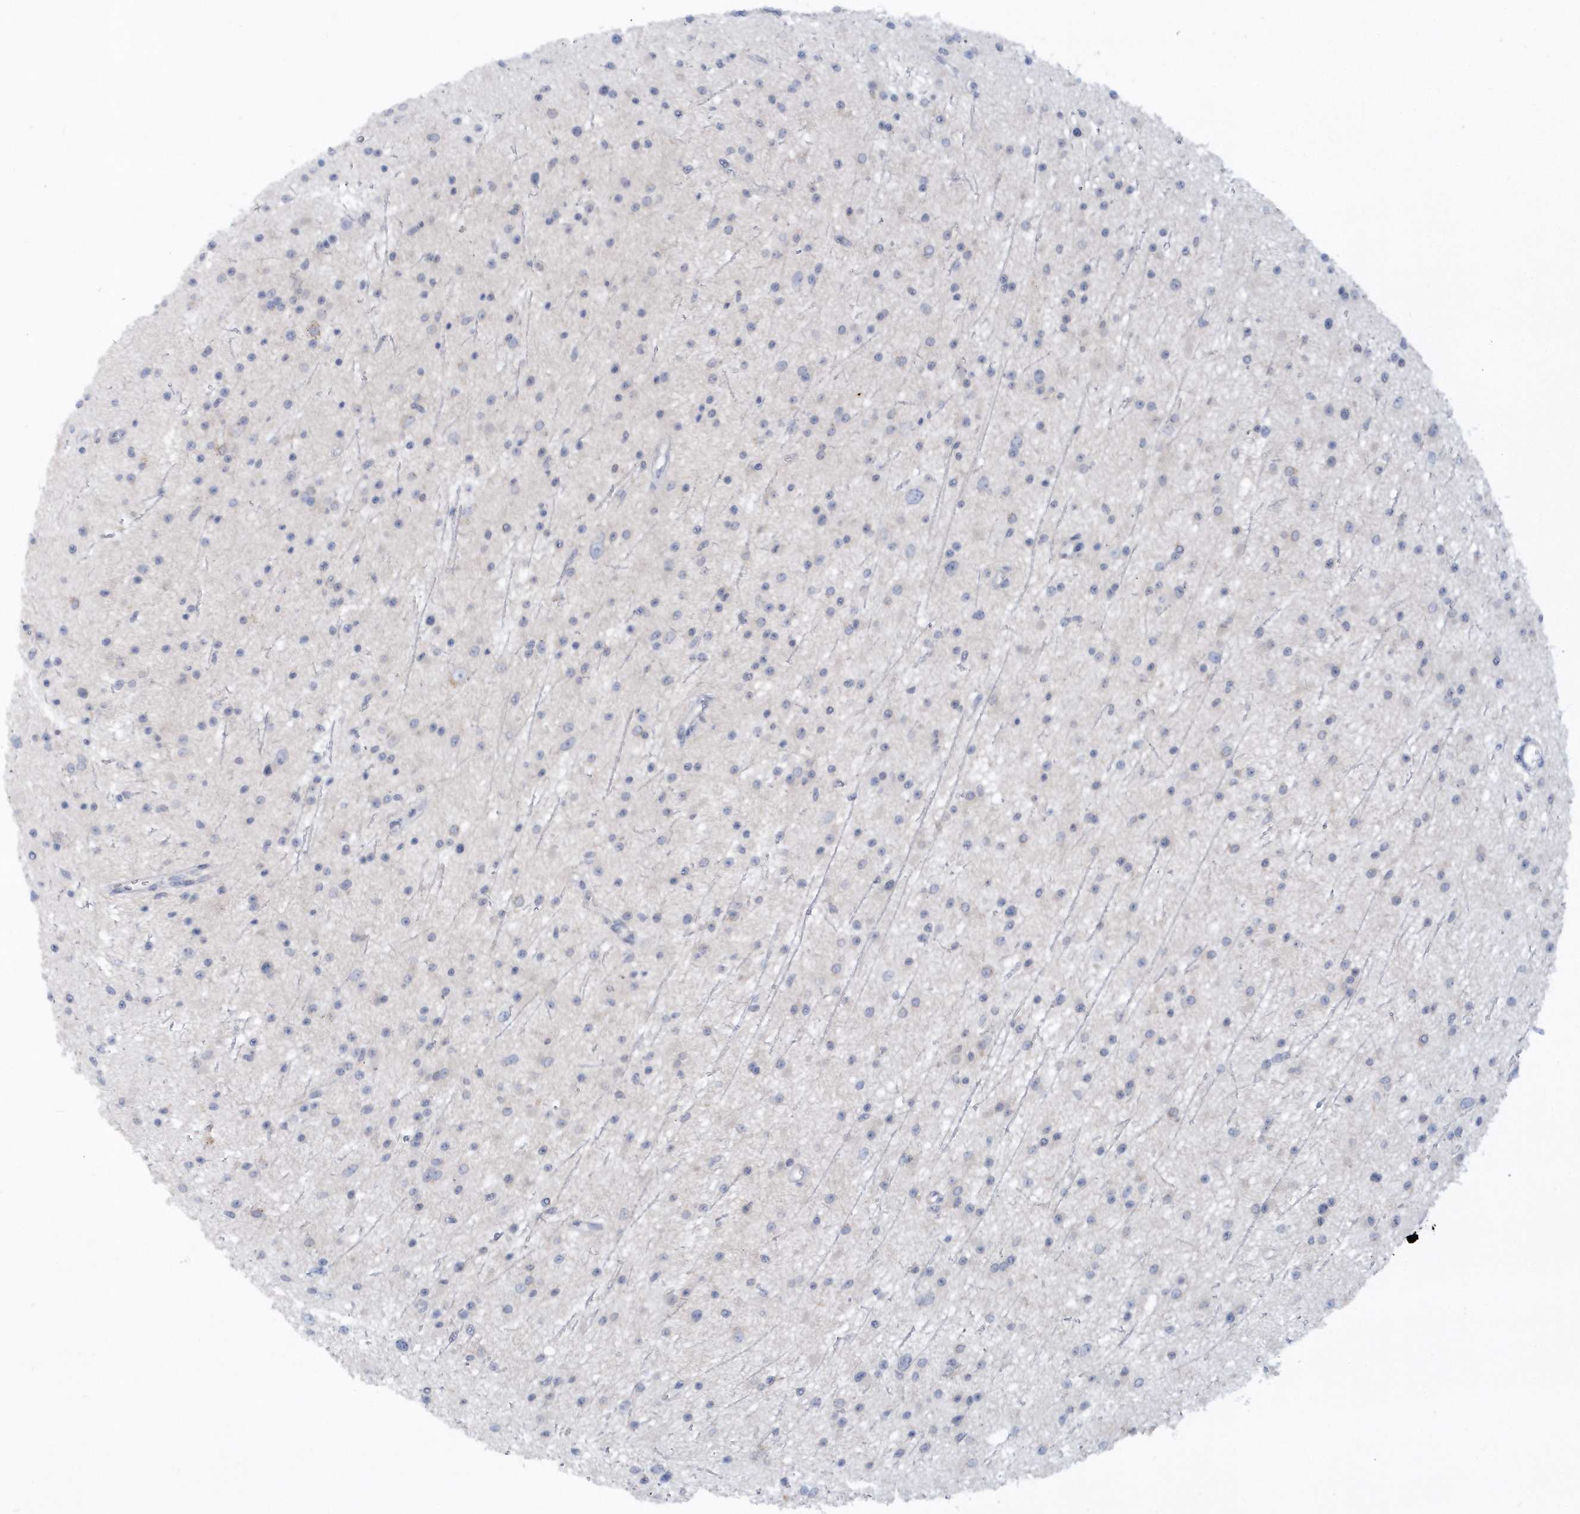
{"staining": {"intensity": "negative", "quantity": "none", "location": "none"}, "tissue": "glioma", "cell_type": "Tumor cells", "image_type": "cancer", "snomed": [{"axis": "morphology", "description": "Glioma, malignant, Low grade"}, {"axis": "topography", "description": "Cerebral cortex"}], "caption": "Glioma stained for a protein using immunohistochemistry reveals no positivity tumor cells.", "gene": "RPE", "patient": {"sex": "female", "age": 39}}